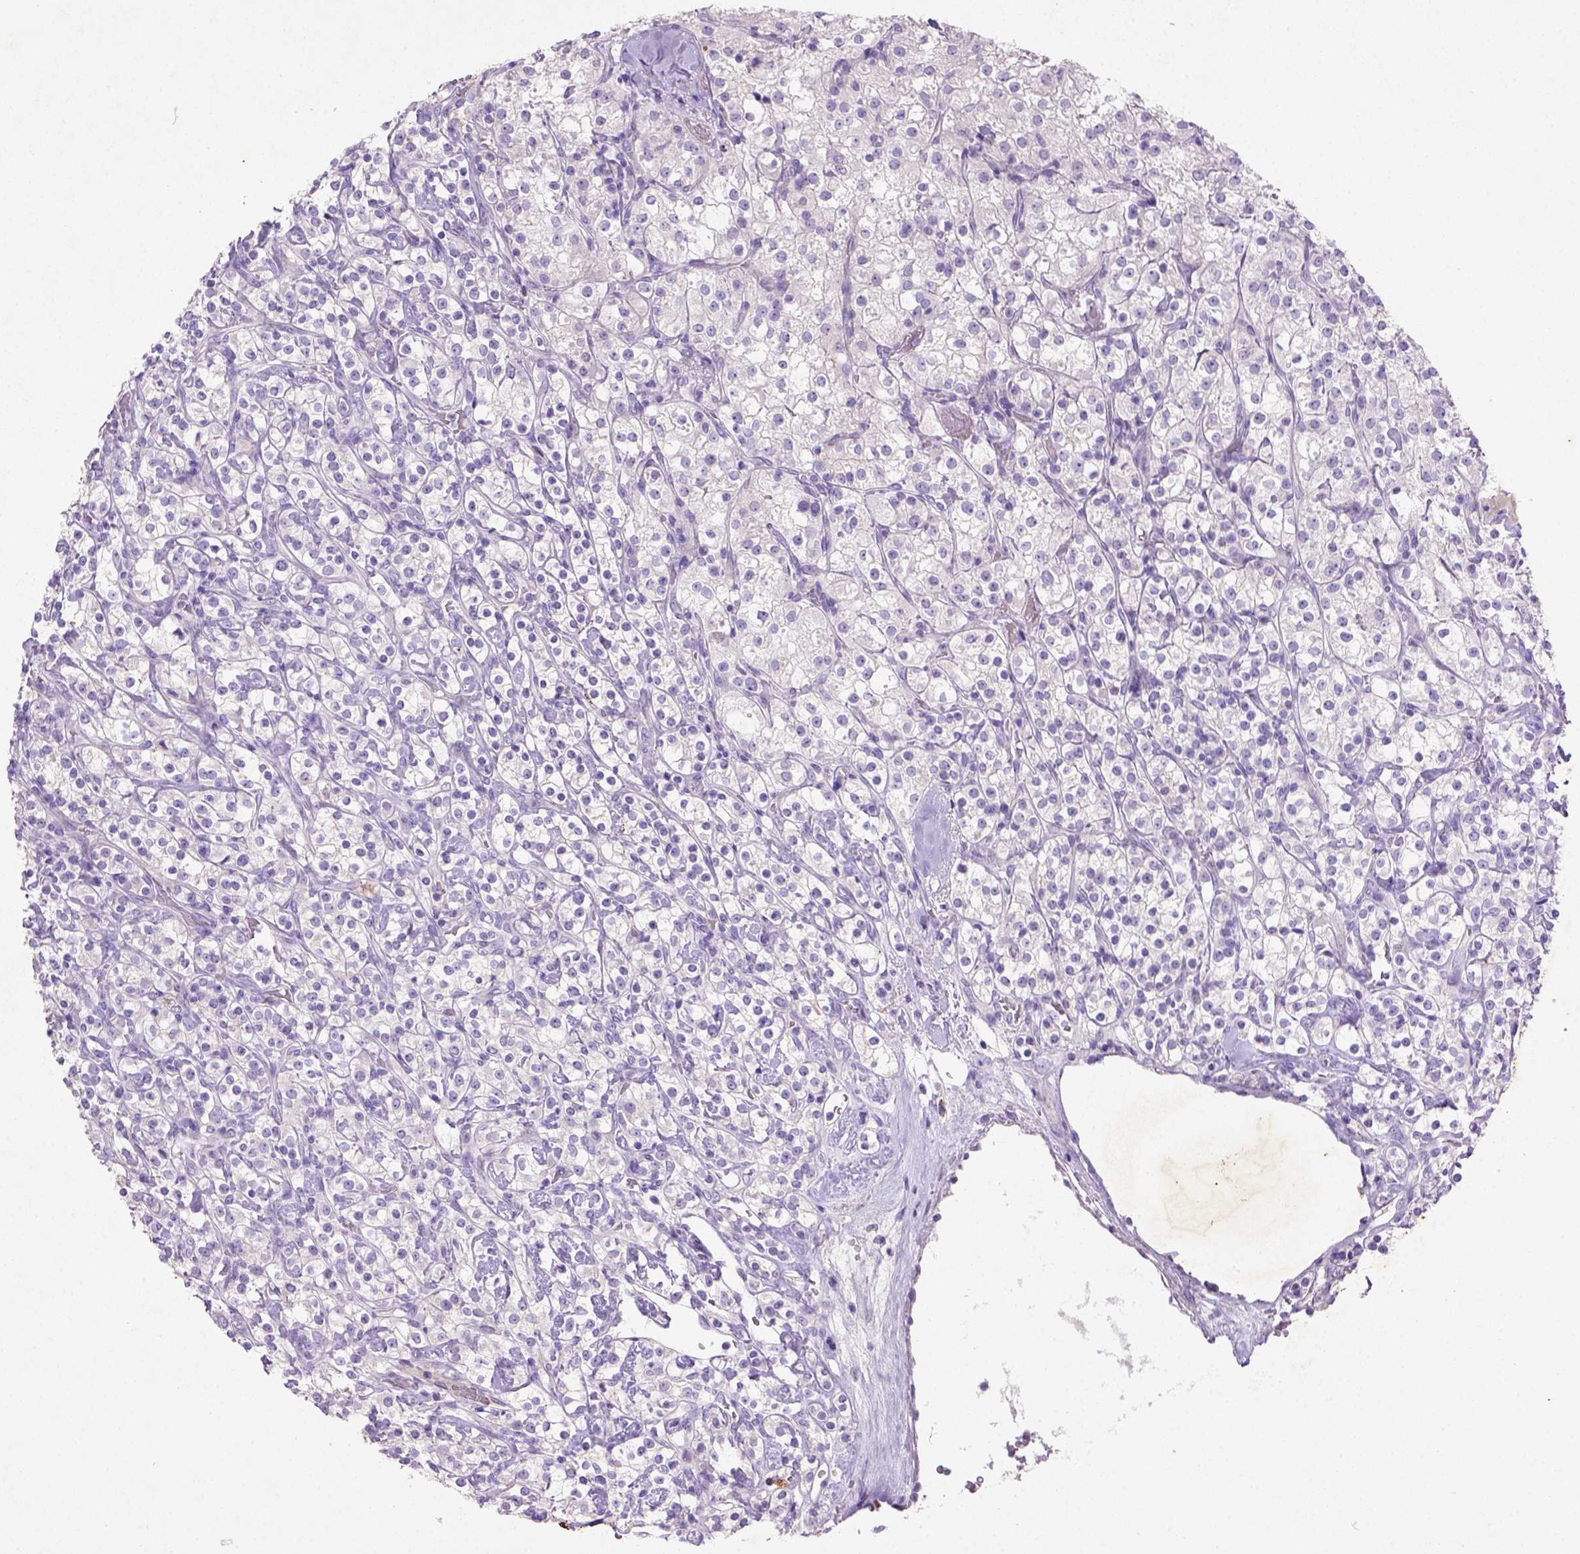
{"staining": {"intensity": "negative", "quantity": "none", "location": "none"}, "tissue": "renal cancer", "cell_type": "Tumor cells", "image_type": "cancer", "snomed": [{"axis": "morphology", "description": "Adenocarcinoma, NOS"}, {"axis": "topography", "description": "Kidney"}], "caption": "This is an IHC image of human renal cancer. There is no positivity in tumor cells.", "gene": "NUDT2", "patient": {"sex": "male", "age": 77}}